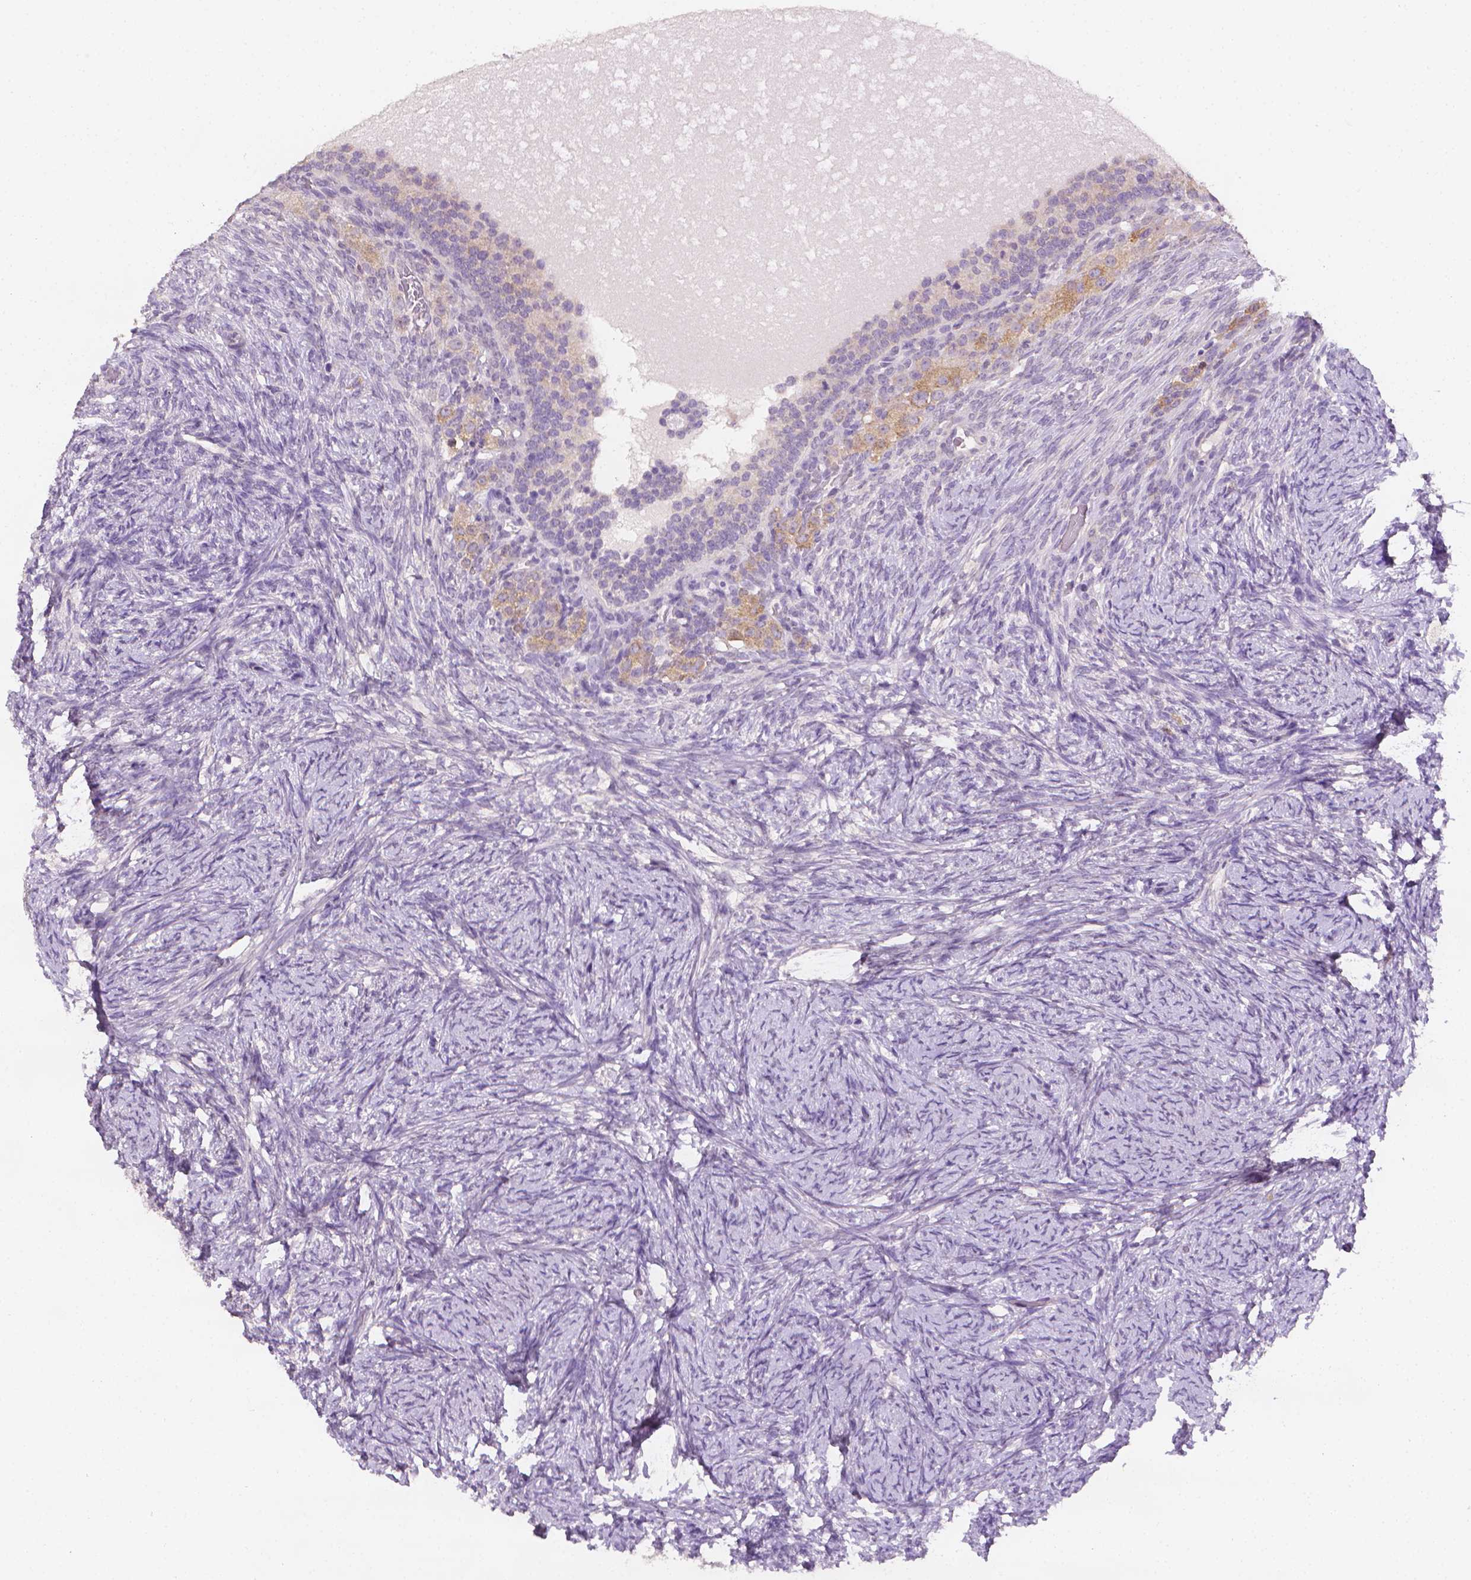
{"staining": {"intensity": "negative", "quantity": "none", "location": "none"}, "tissue": "ovary", "cell_type": "Follicle cells", "image_type": "normal", "snomed": [{"axis": "morphology", "description": "Normal tissue, NOS"}, {"axis": "topography", "description": "Ovary"}], "caption": "Follicle cells are negative for brown protein staining in normal ovary. Brightfield microscopy of immunohistochemistry stained with DAB (3,3'-diaminobenzidine) (brown) and hematoxylin (blue), captured at high magnification.", "gene": "FASN", "patient": {"sex": "female", "age": 34}}